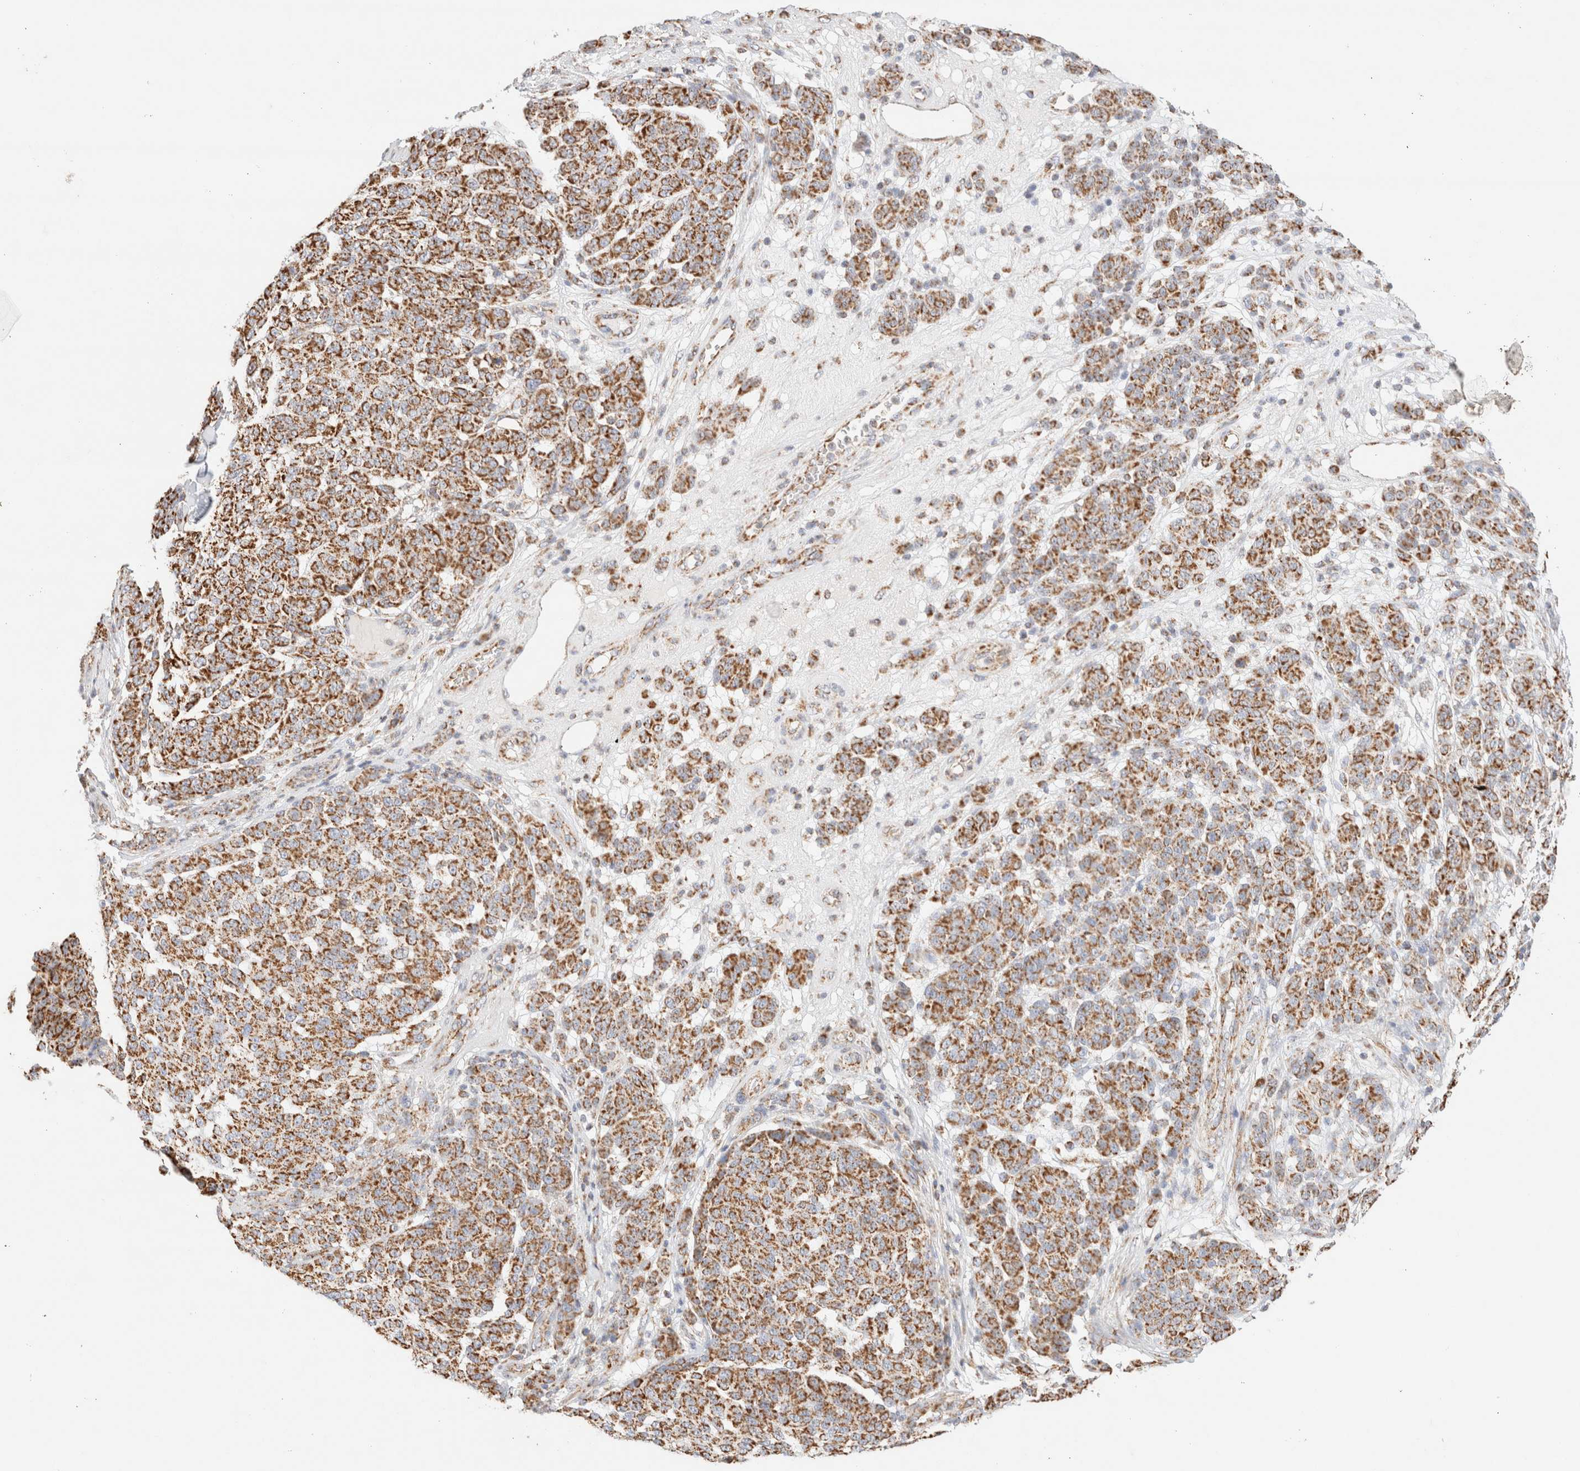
{"staining": {"intensity": "moderate", "quantity": ">75%", "location": "cytoplasmic/membranous"}, "tissue": "melanoma", "cell_type": "Tumor cells", "image_type": "cancer", "snomed": [{"axis": "morphology", "description": "Malignant melanoma, NOS"}, {"axis": "topography", "description": "Skin"}], "caption": "This photomicrograph demonstrates immunohistochemistry (IHC) staining of human melanoma, with medium moderate cytoplasmic/membranous expression in approximately >75% of tumor cells.", "gene": "PHB2", "patient": {"sex": "male", "age": 59}}